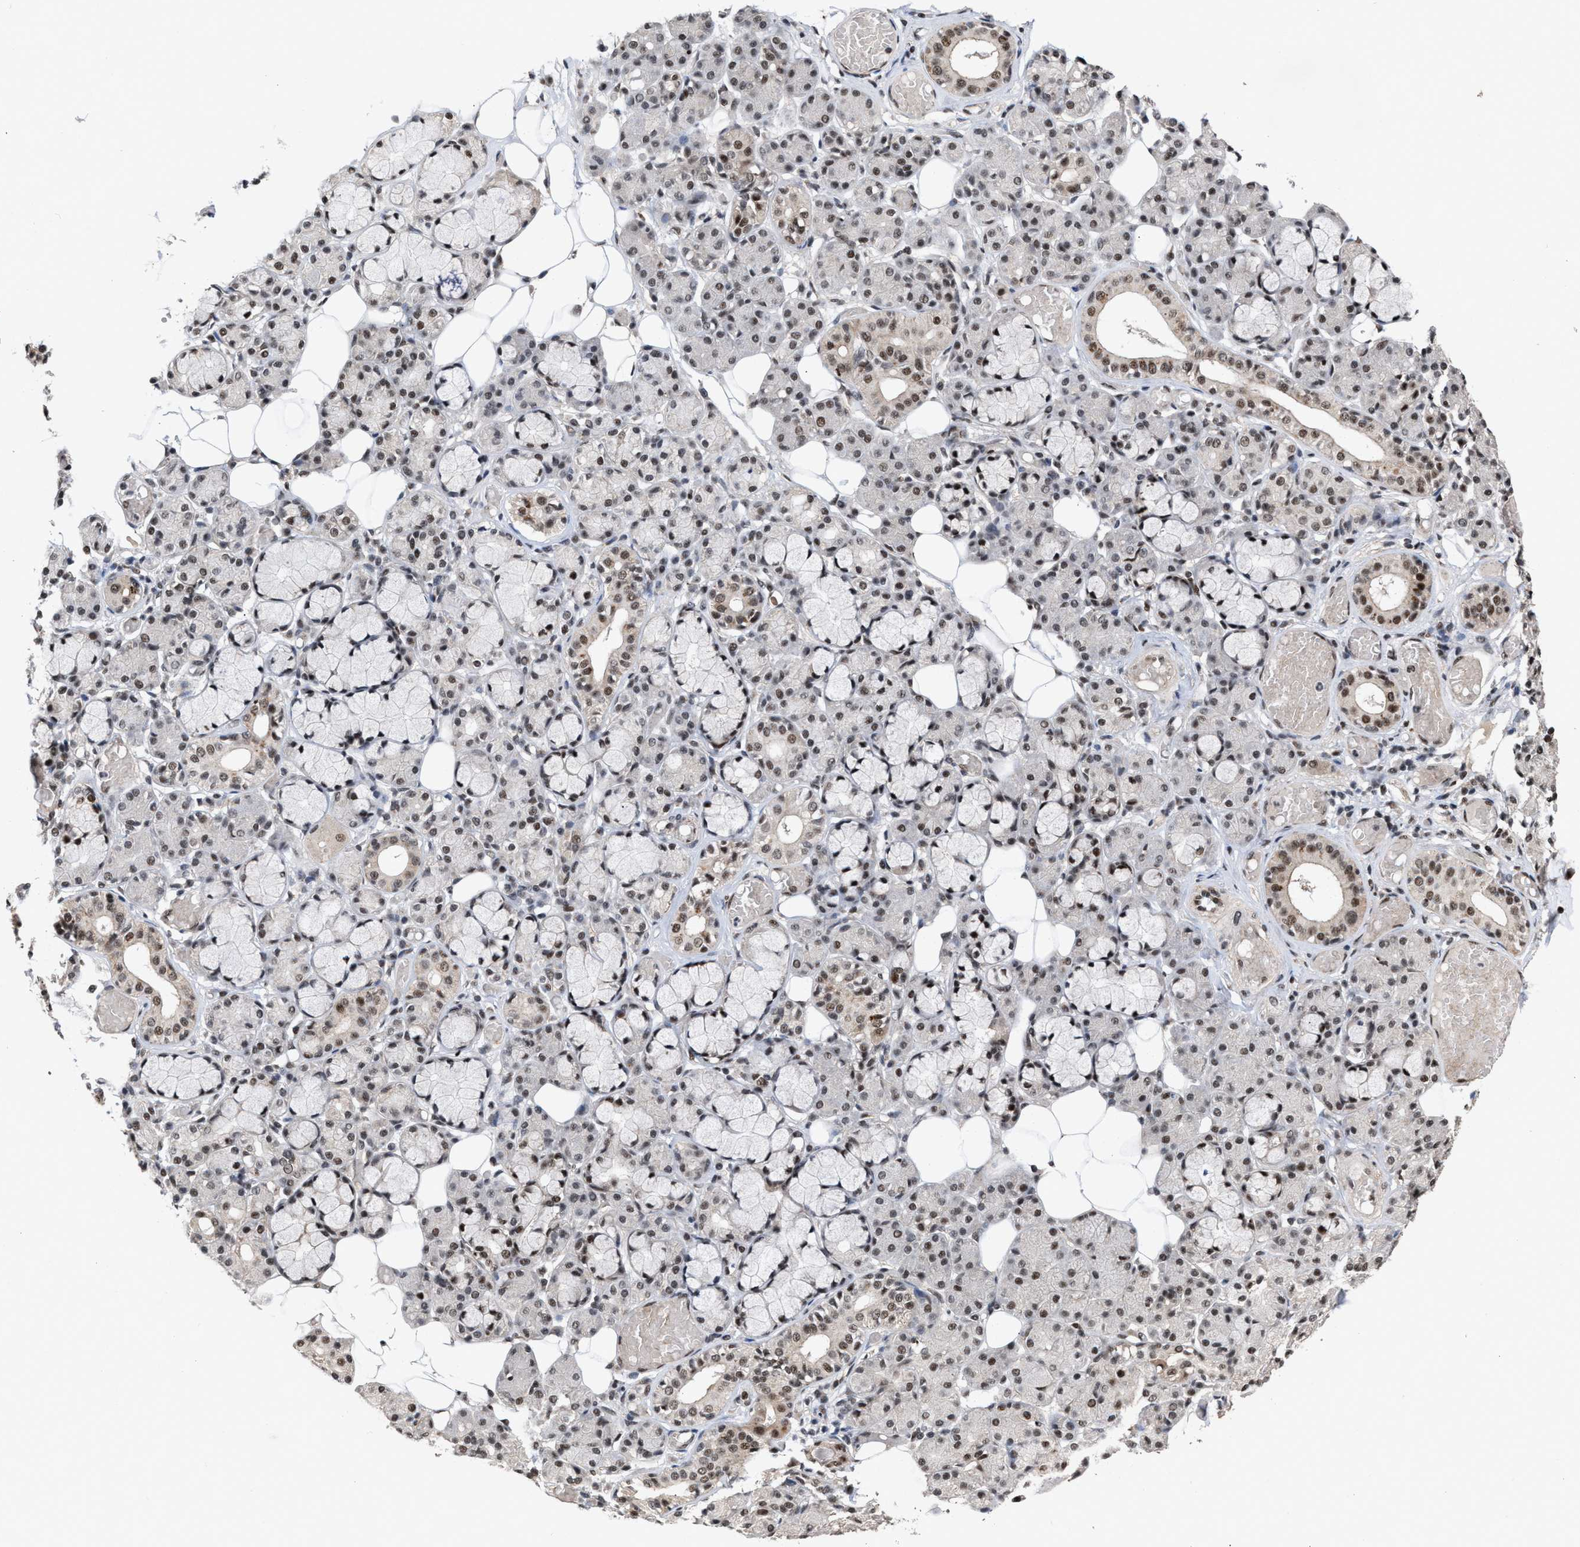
{"staining": {"intensity": "strong", "quantity": "25%-75%", "location": "nuclear"}, "tissue": "salivary gland", "cell_type": "Glandular cells", "image_type": "normal", "snomed": [{"axis": "morphology", "description": "Normal tissue, NOS"}, {"axis": "topography", "description": "Salivary gland"}], "caption": "A high-resolution histopathology image shows immunohistochemistry (IHC) staining of normal salivary gland, which reveals strong nuclear positivity in about 25%-75% of glandular cells.", "gene": "EIF4A3", "patient": {"sex": "male", "age": 63}}